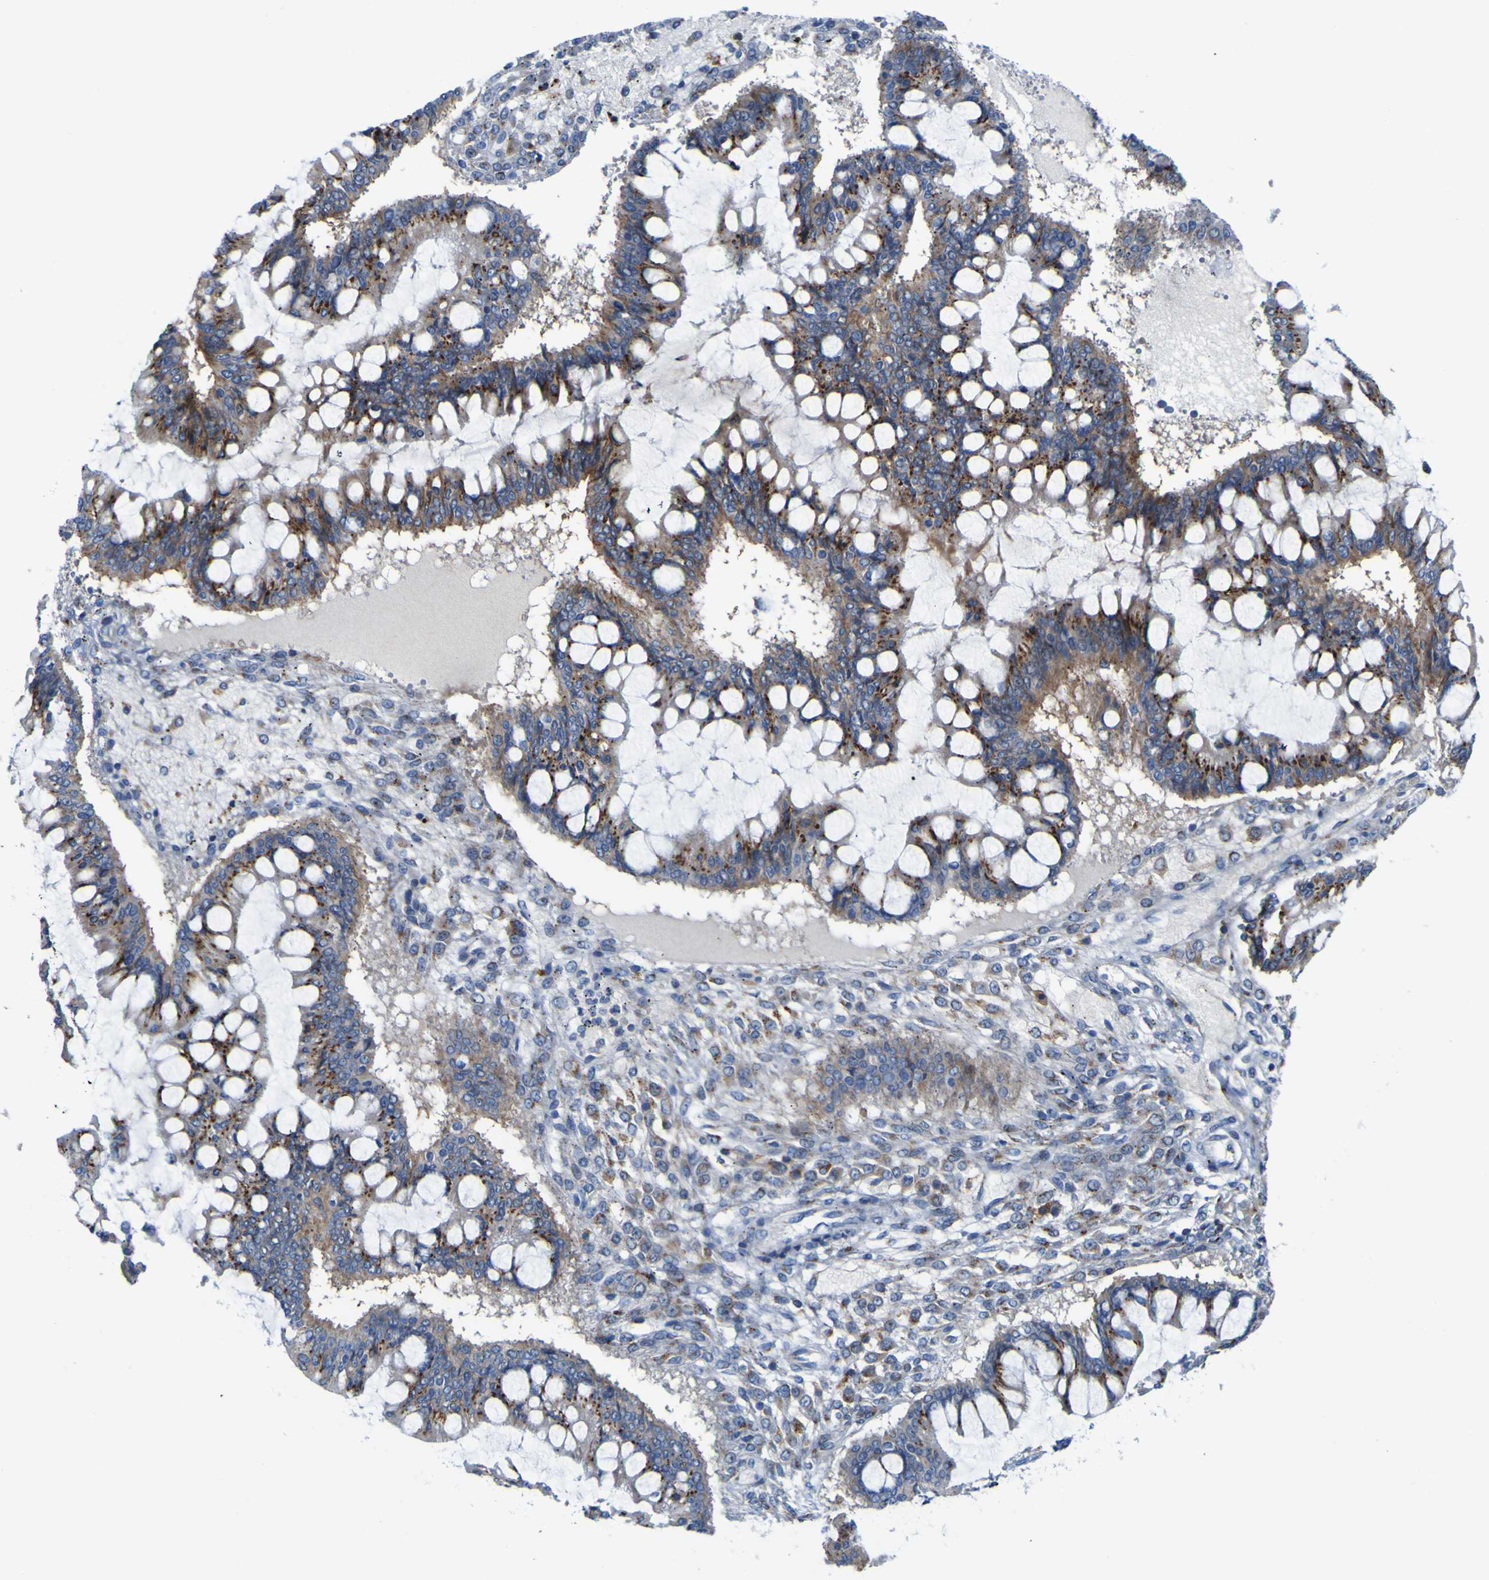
{"staining": {"intensity": "moderate", "quantity": ">75%", "location": "cytoplasmic/membranous"}, "tissue": "ovarian cancer", "cell_type": "Tumor cells", "image_type": "cancer", "snomed": [{"axis": "morphology", "description": "Cystadenocarcinoma, mucinous, NOS"}, {"axis": "topography", "description": "Ovary"}], "caption": "Mucinous cystadenocarcinoma (ovarian) was stained to show a protein in brown. There is medium levels of moderate cytoplasmic/membranous expression in about >75% of tumor cells.", "gene": "PTPRF", "patient": {"sex": "female", "age": 73}}